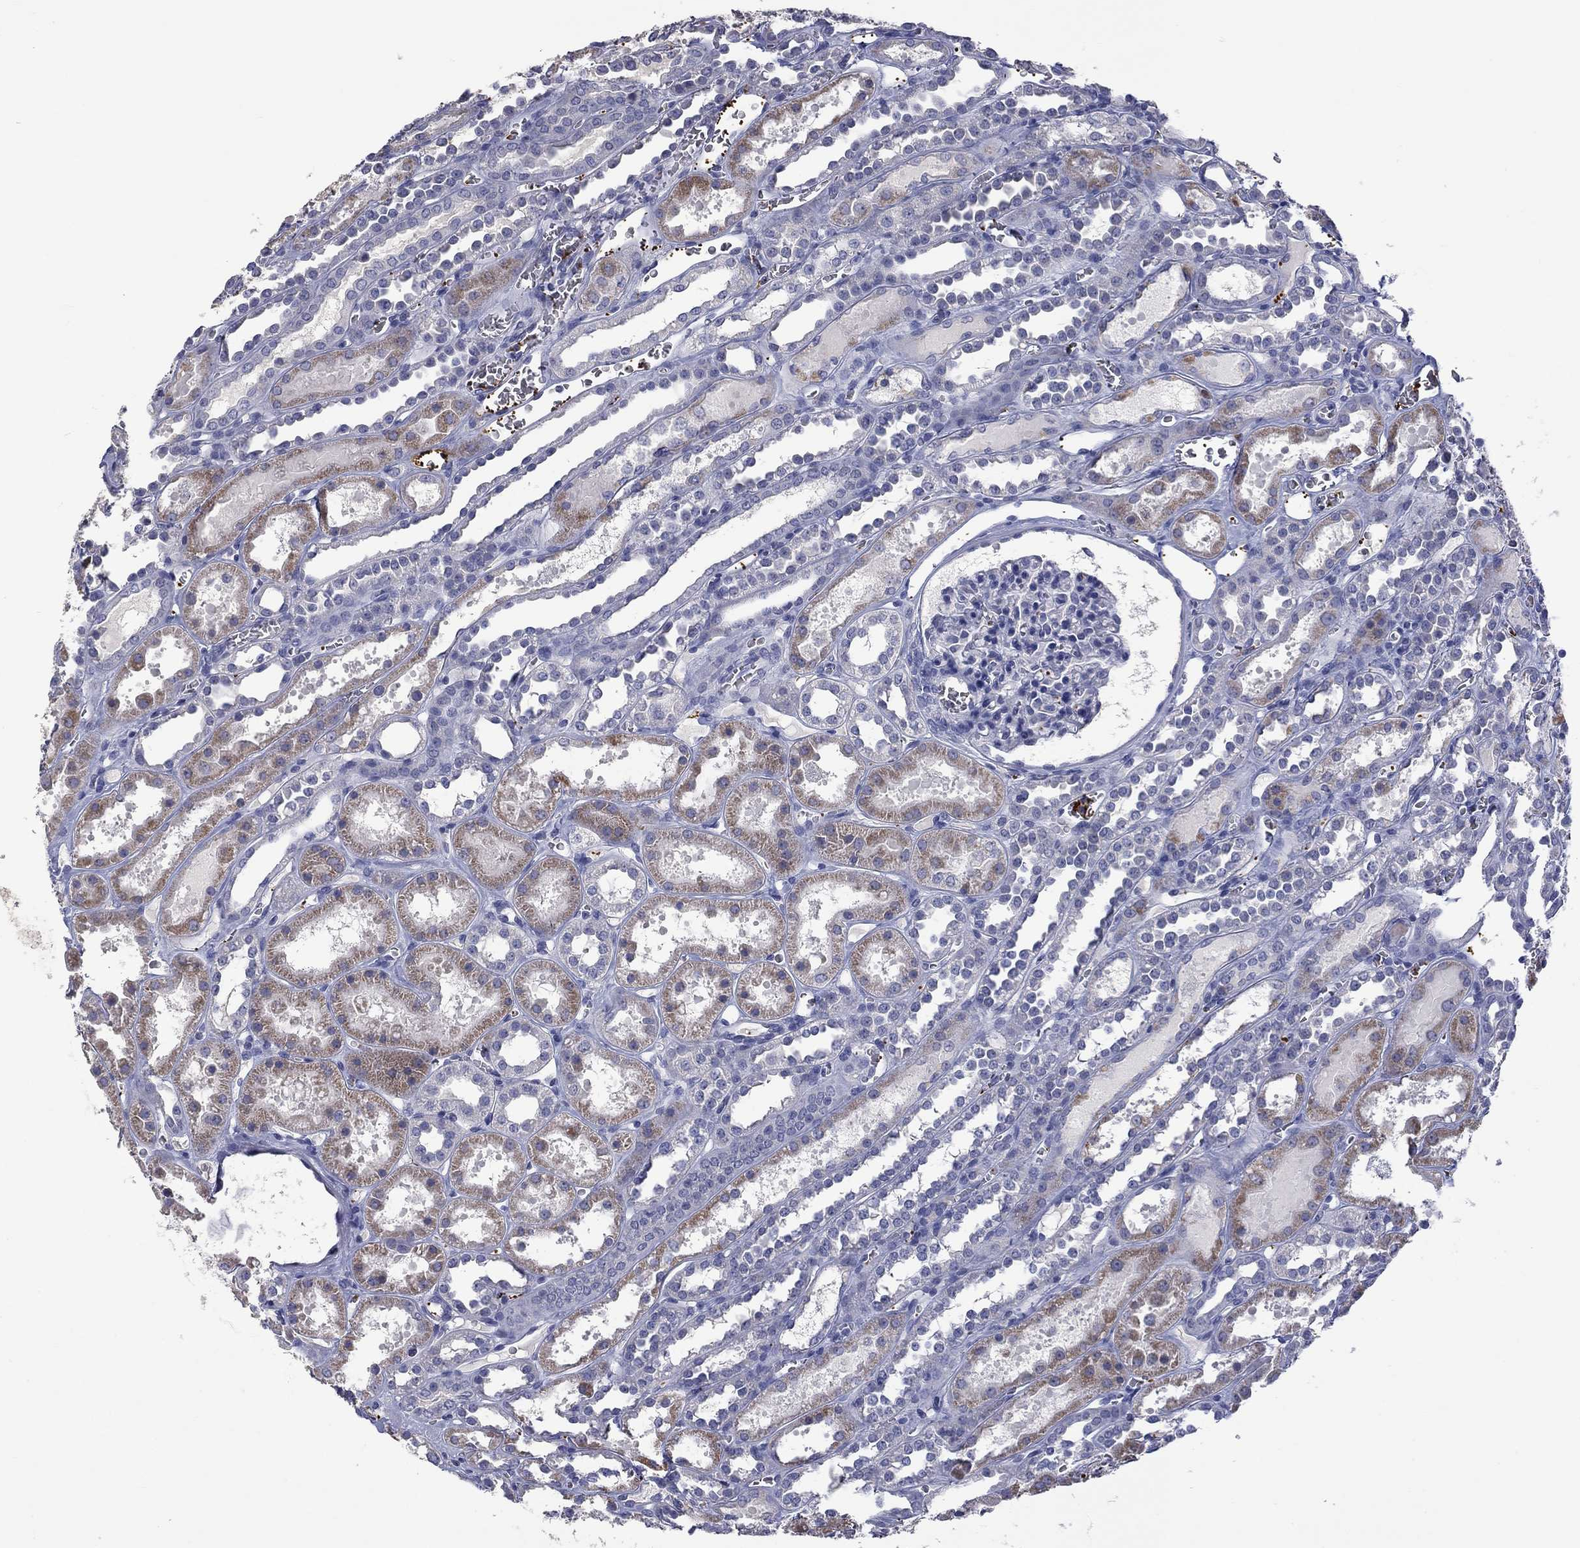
{"staining": {"intensity": "strong", "quantity": "<25%", "location": "cytoplasmic/membranous"}, "tissue": "kidney", "cell_type": "Cells in glomeruli", "image_type": "normal", "snomed": [{"axis": "morphology", "description": "Normal tissue, NOS"}, {"axis": "topography", "description": "Kidney"}], "caption": "Cells in glomeruli display strong cytoplasmic/membranous staining in about <25% of cells in unremarkable kidney. (DAB (3,3'-diaminobenzidine) = brown stain, brightfield microscopy at high magnification).", "gene": "PLEK", "patient": {"sex": "female", "age": 41}}